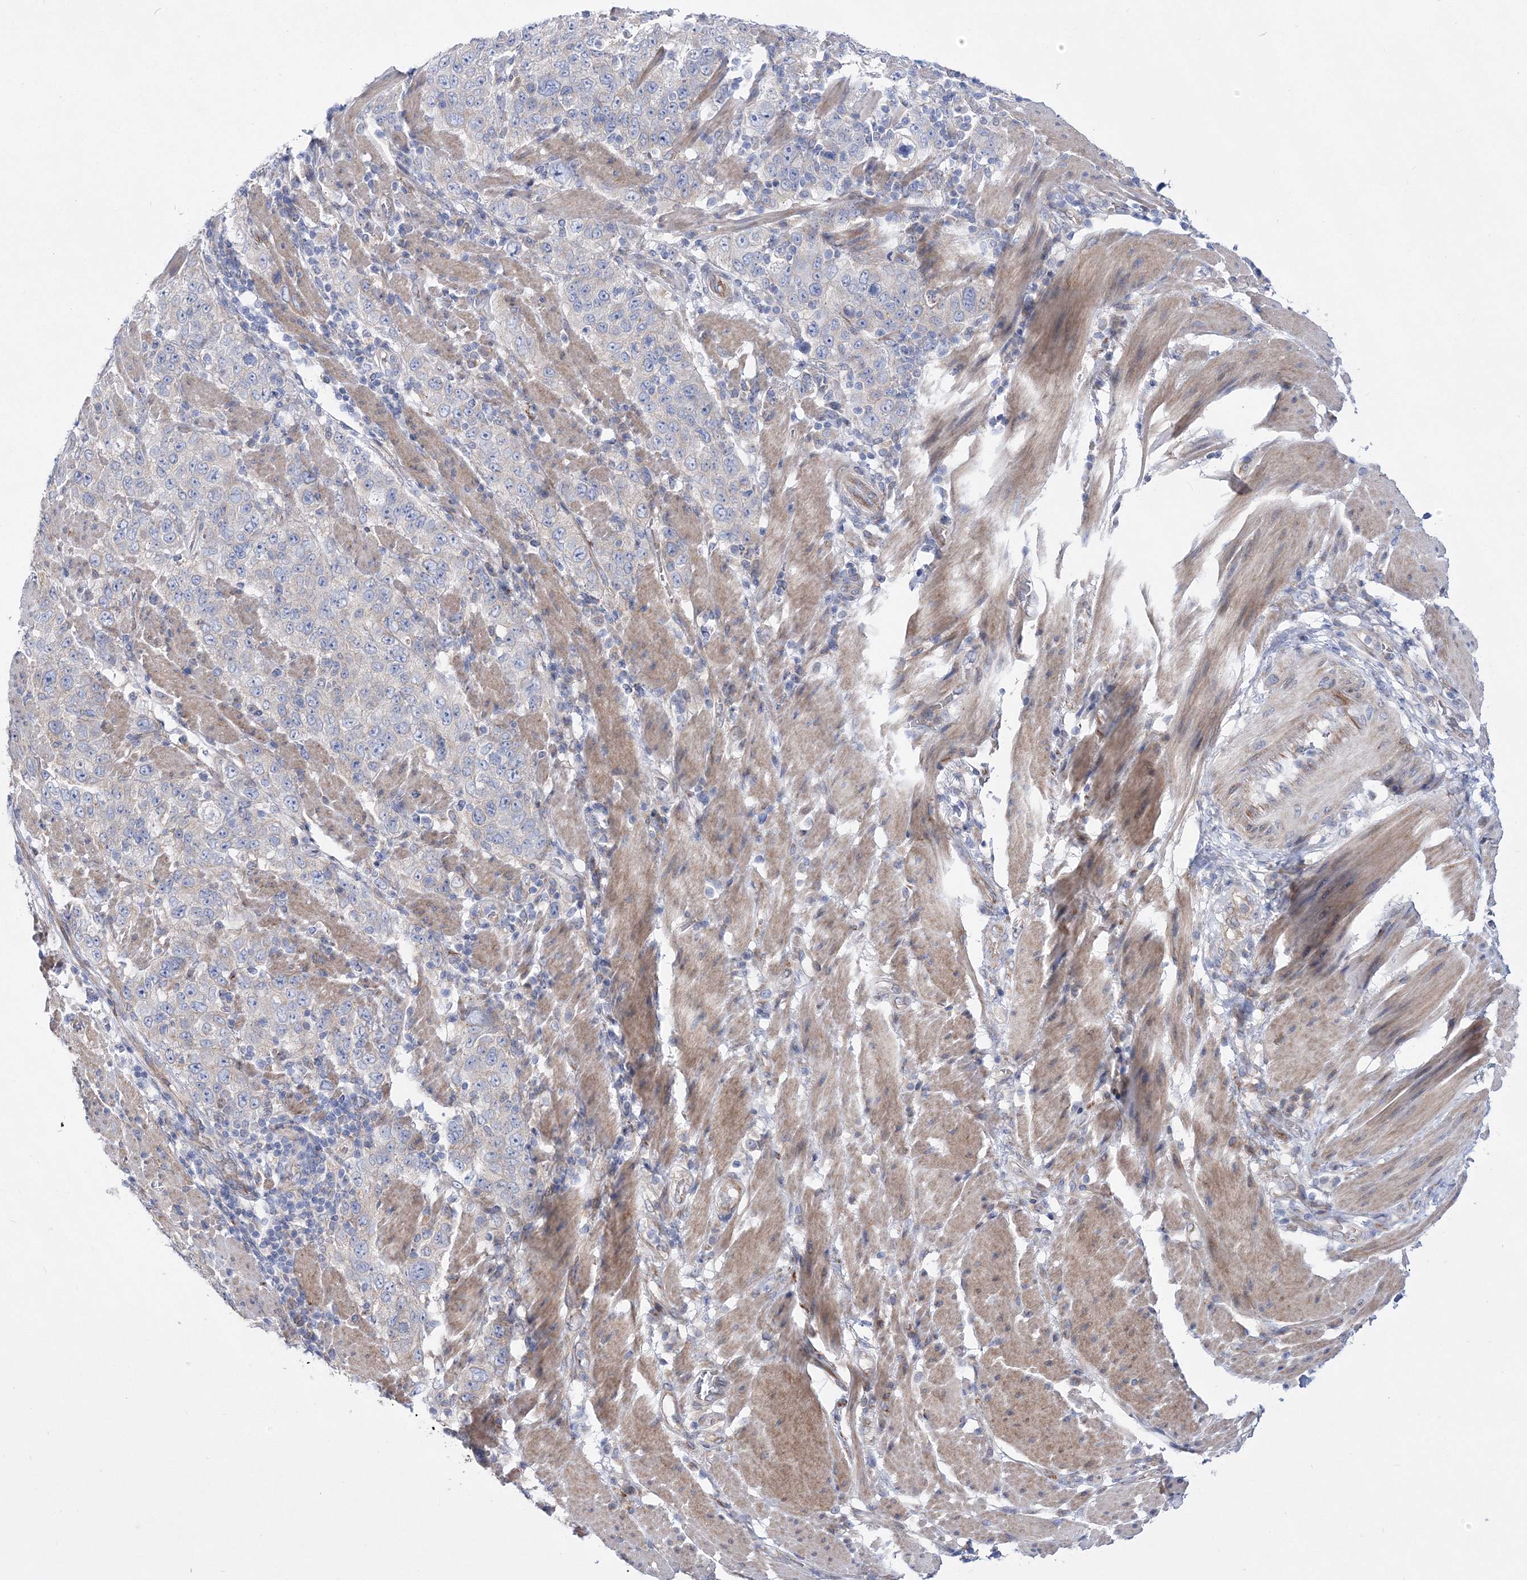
{"staining": {"intensity": "negative", "quantity": "none", "location": "none"}, "tissue": "stomach cancer", "cell_type": "Tumor cells", "image_type": "cancer", "snomed": [{"axis": "morphology", "description": "Adenocarcinoma, NOS"}, {"axis": "topography", "description": "Stomach"}], "caption": "Immunohistochemistry (IHC) micrograph of stomach cancer stained for a protein (brown), which exhibits no staining in tumor cells.", "gene": "ARHGAP32", "patient": {"sex": "male", "age": 48}}